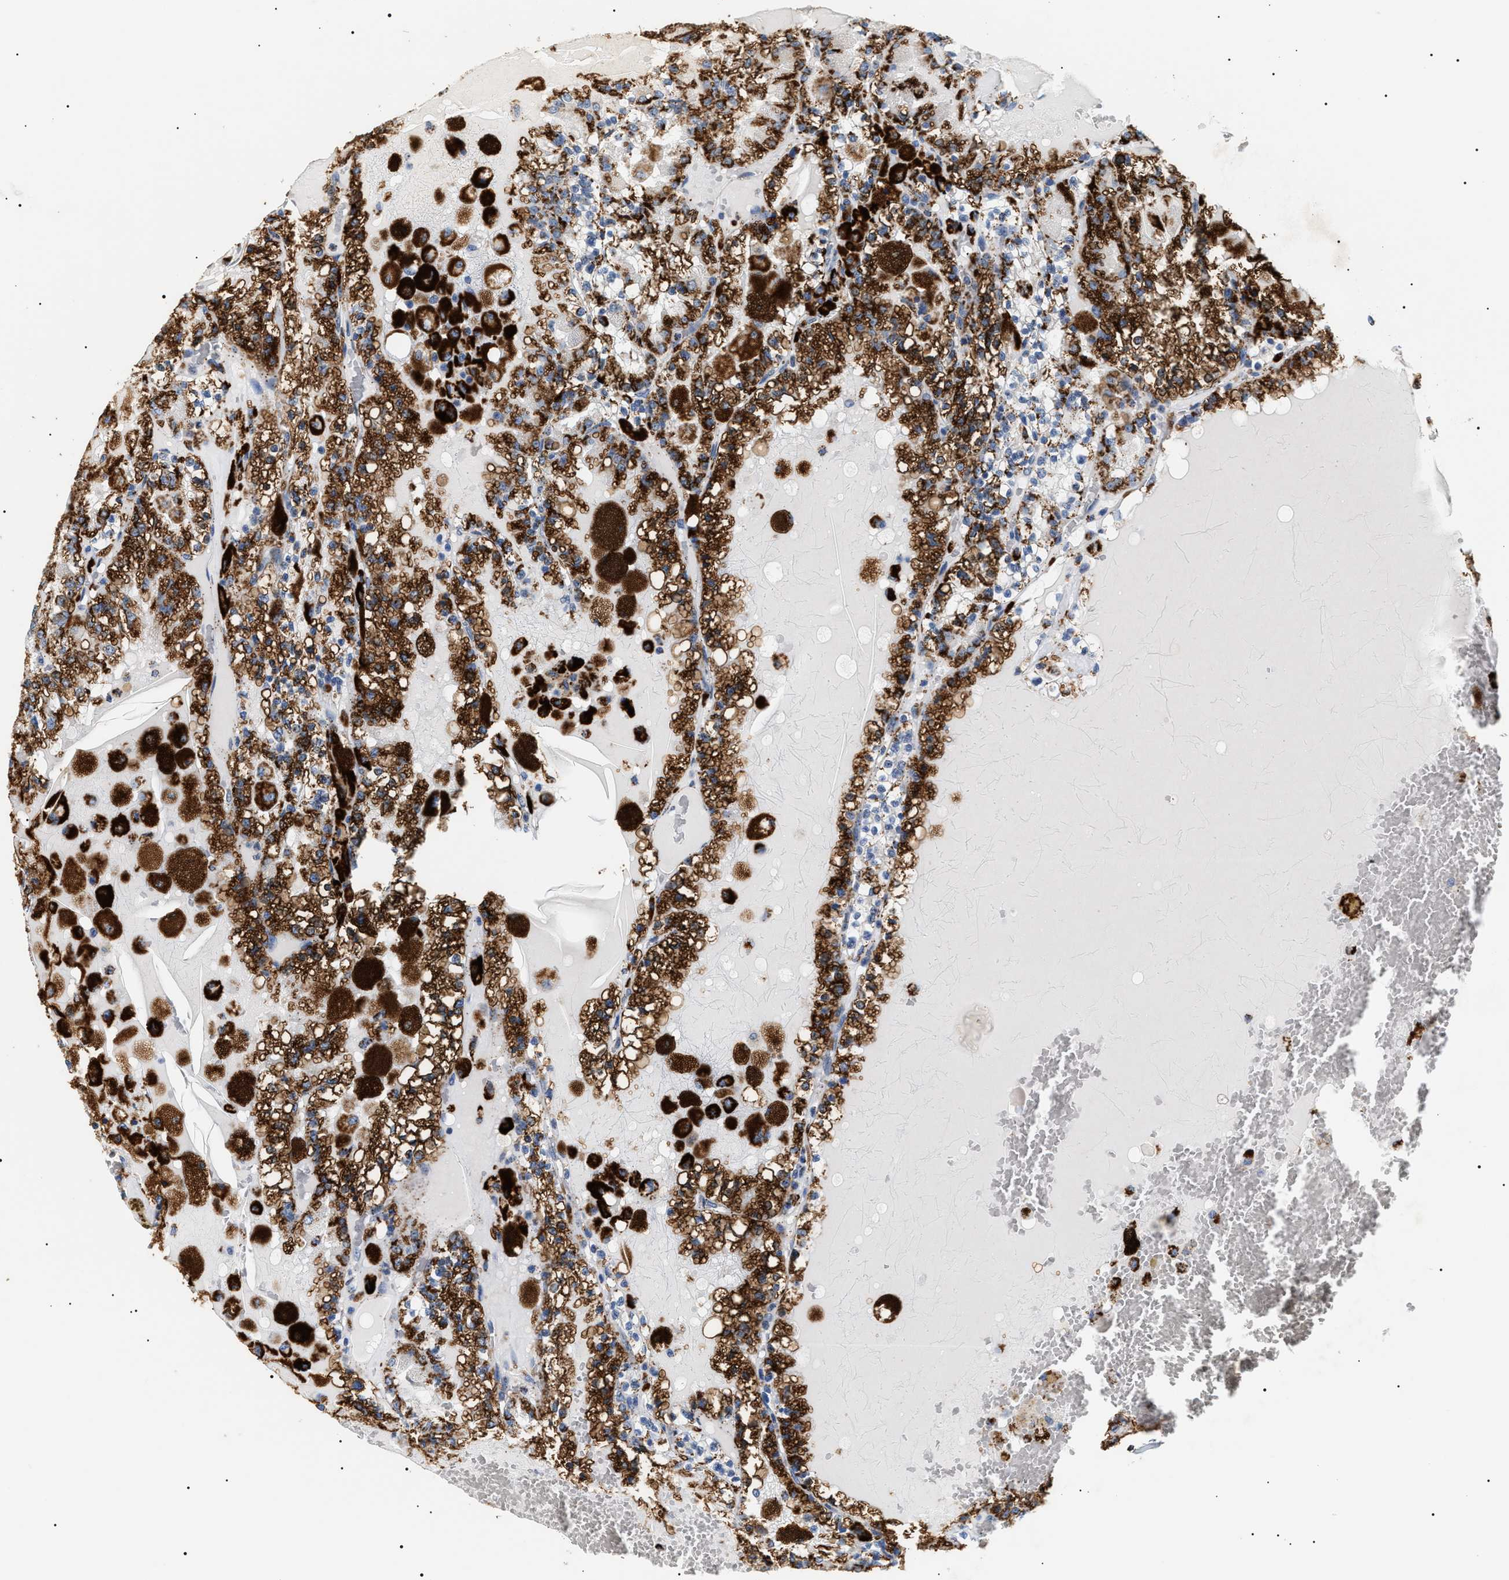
{"staining": {"intensity": "strong", "quantity": ">75%", "location": "cytoplasmic/membranous"}, "tissue": "renal cancer", "cell_type": "Tumor cells", "image_type": "cancer", "snomed": [{"axis": "morphology", "description": "Adenocarcinoma, NOS"}, {"axis": "topography", "description": "Kidney"}], "caption": "Immunohistochemical staining of human renal cancer (adenocarcinoma) reveals high levels of strong cytoplasmic/membranous staining in about >75% of tumor cells. Nuclei are stained in blue.", "gene": "HSD17B11", "patient": {"sex": "female", "age": 56}}